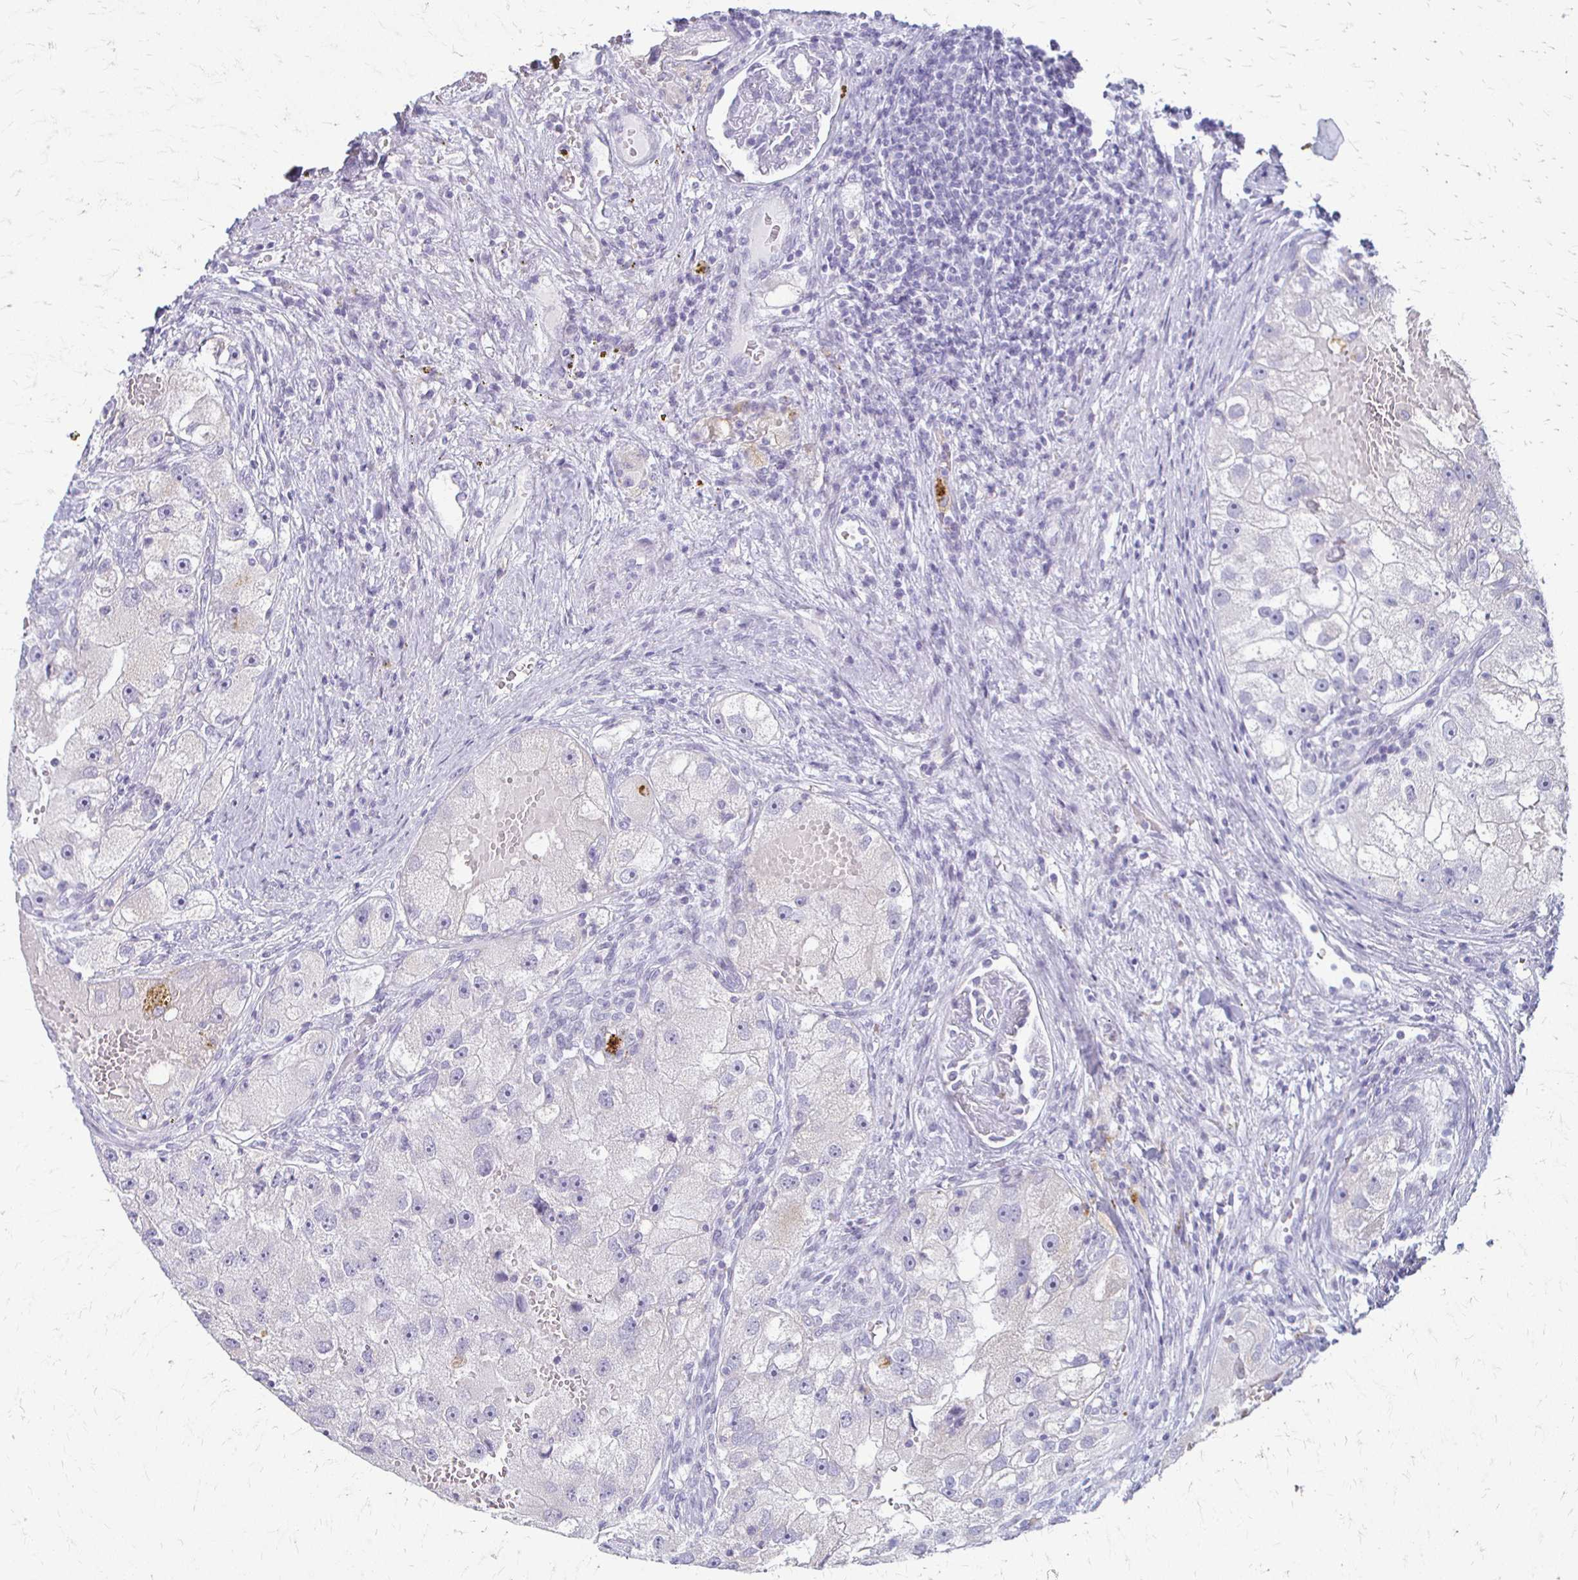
{"staining": {"intensity": "negative", "quantity": "none", "location": "none"}, "tissue": "renal cancer", "cell_type": "Tumor cells", "image_type": "cancer", "snomed": [{"axis": "morphology", "description": "Adenocarcinoma, NOS"}, {"axis": "topography", "description": "Kidney"}], "caption": "Protein analysis of adenocarcinoma (renal) demonstrates no significant staining in tumor cells.", "gene": "ACP5", "patient": {"sex": "male", "age": 63}}